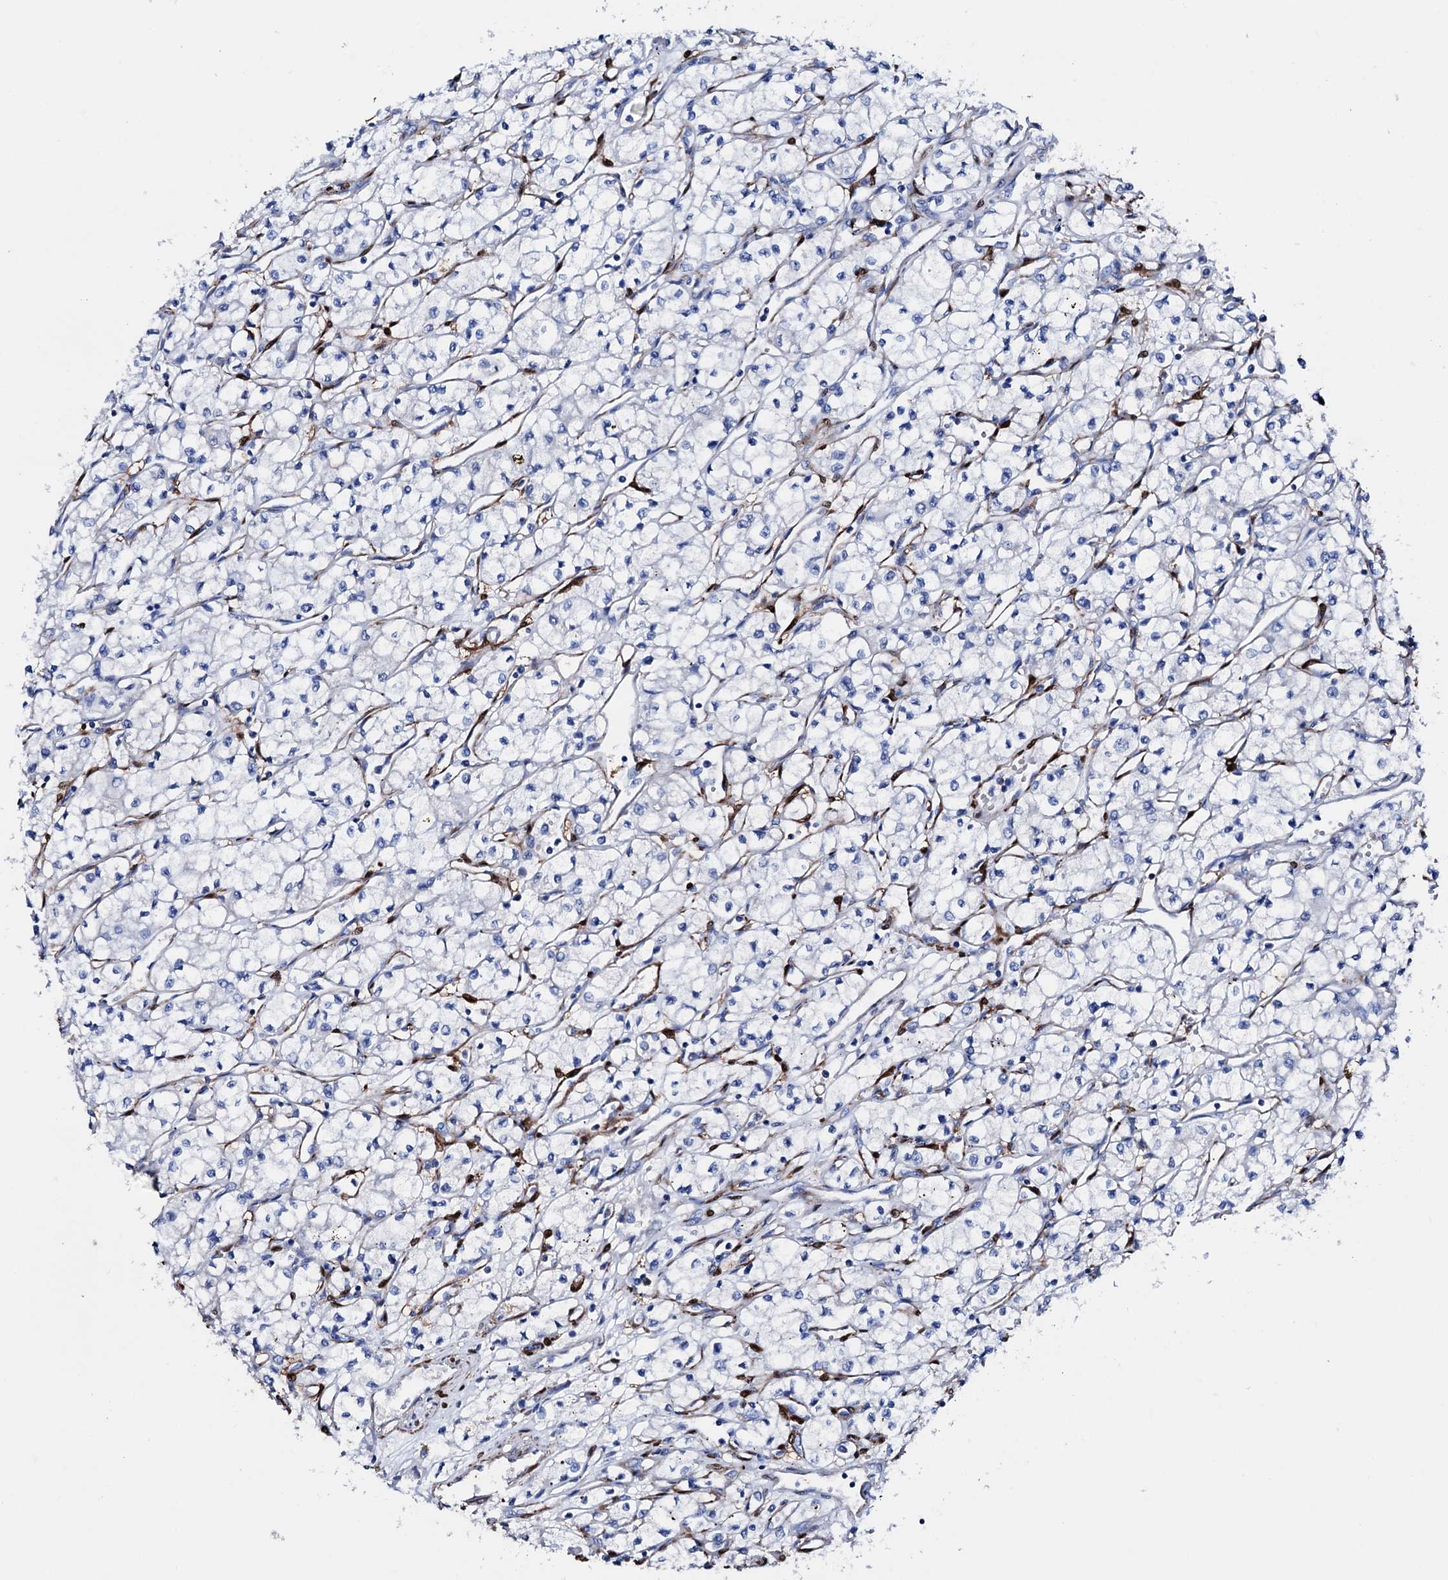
{"staining": {"intensity": "negative", "quantity": "none", "location": "none"}, "tissue": "renal cancer", "cell_type": "Tumor cells", "image_type": "cancer", "snomed": [{"axis": "morphology", "description": "Adenocarcinoma, NOS"}, {"axis": "topography", "description": "Kidney"}], "caption": "Renal adenocarcinoma was stained to show a protein in brown. There is no significant expression in tumor cells. (Brightfield microscopy of DAB (3,3'-diaminobenzidine) immunohistochemistry at high magnification).", "gene": "NRIP2", "patient": {"sex": "male", "age": 59}}